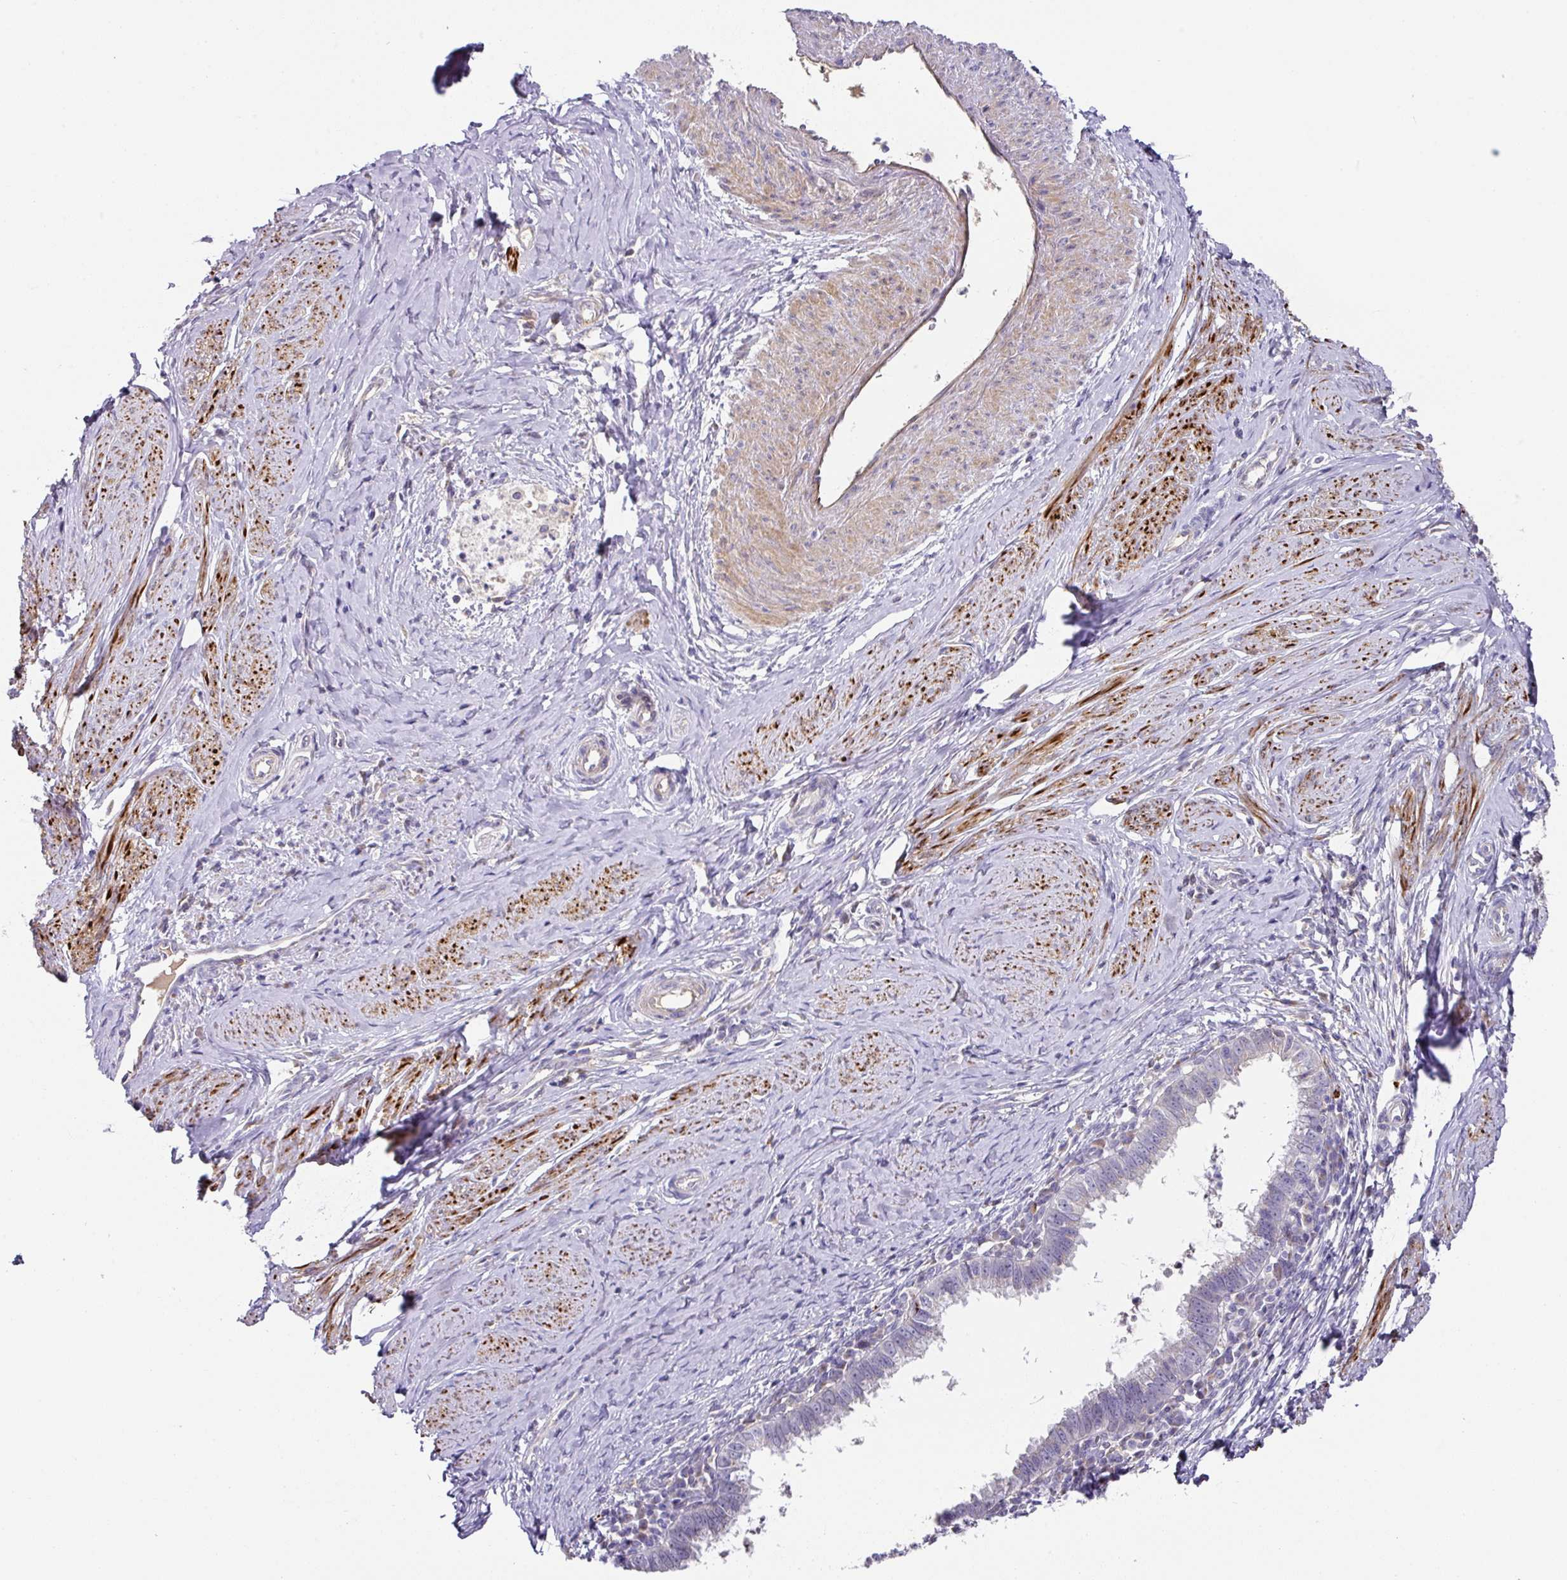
{"staining": {"intensity": "negative", "quantity": "none", "location": "none"}, "tissue": "cervical cancer", "cell_type": "Tumor cells", "image_type": "cancer", "snomed": [{"axis": "morphology", "description": "Adenocarcinoma, NOS"}, {"axis": "topography", "description": "Cervix"}], "caption": "High power microscopy photomicrograph of an IHC photomicrograph of cervical adenocarcinoma, revealing no significant positivity in tumor cells.", "gene": "TARM1", "patient": {"sex": "female", "age": 36}}